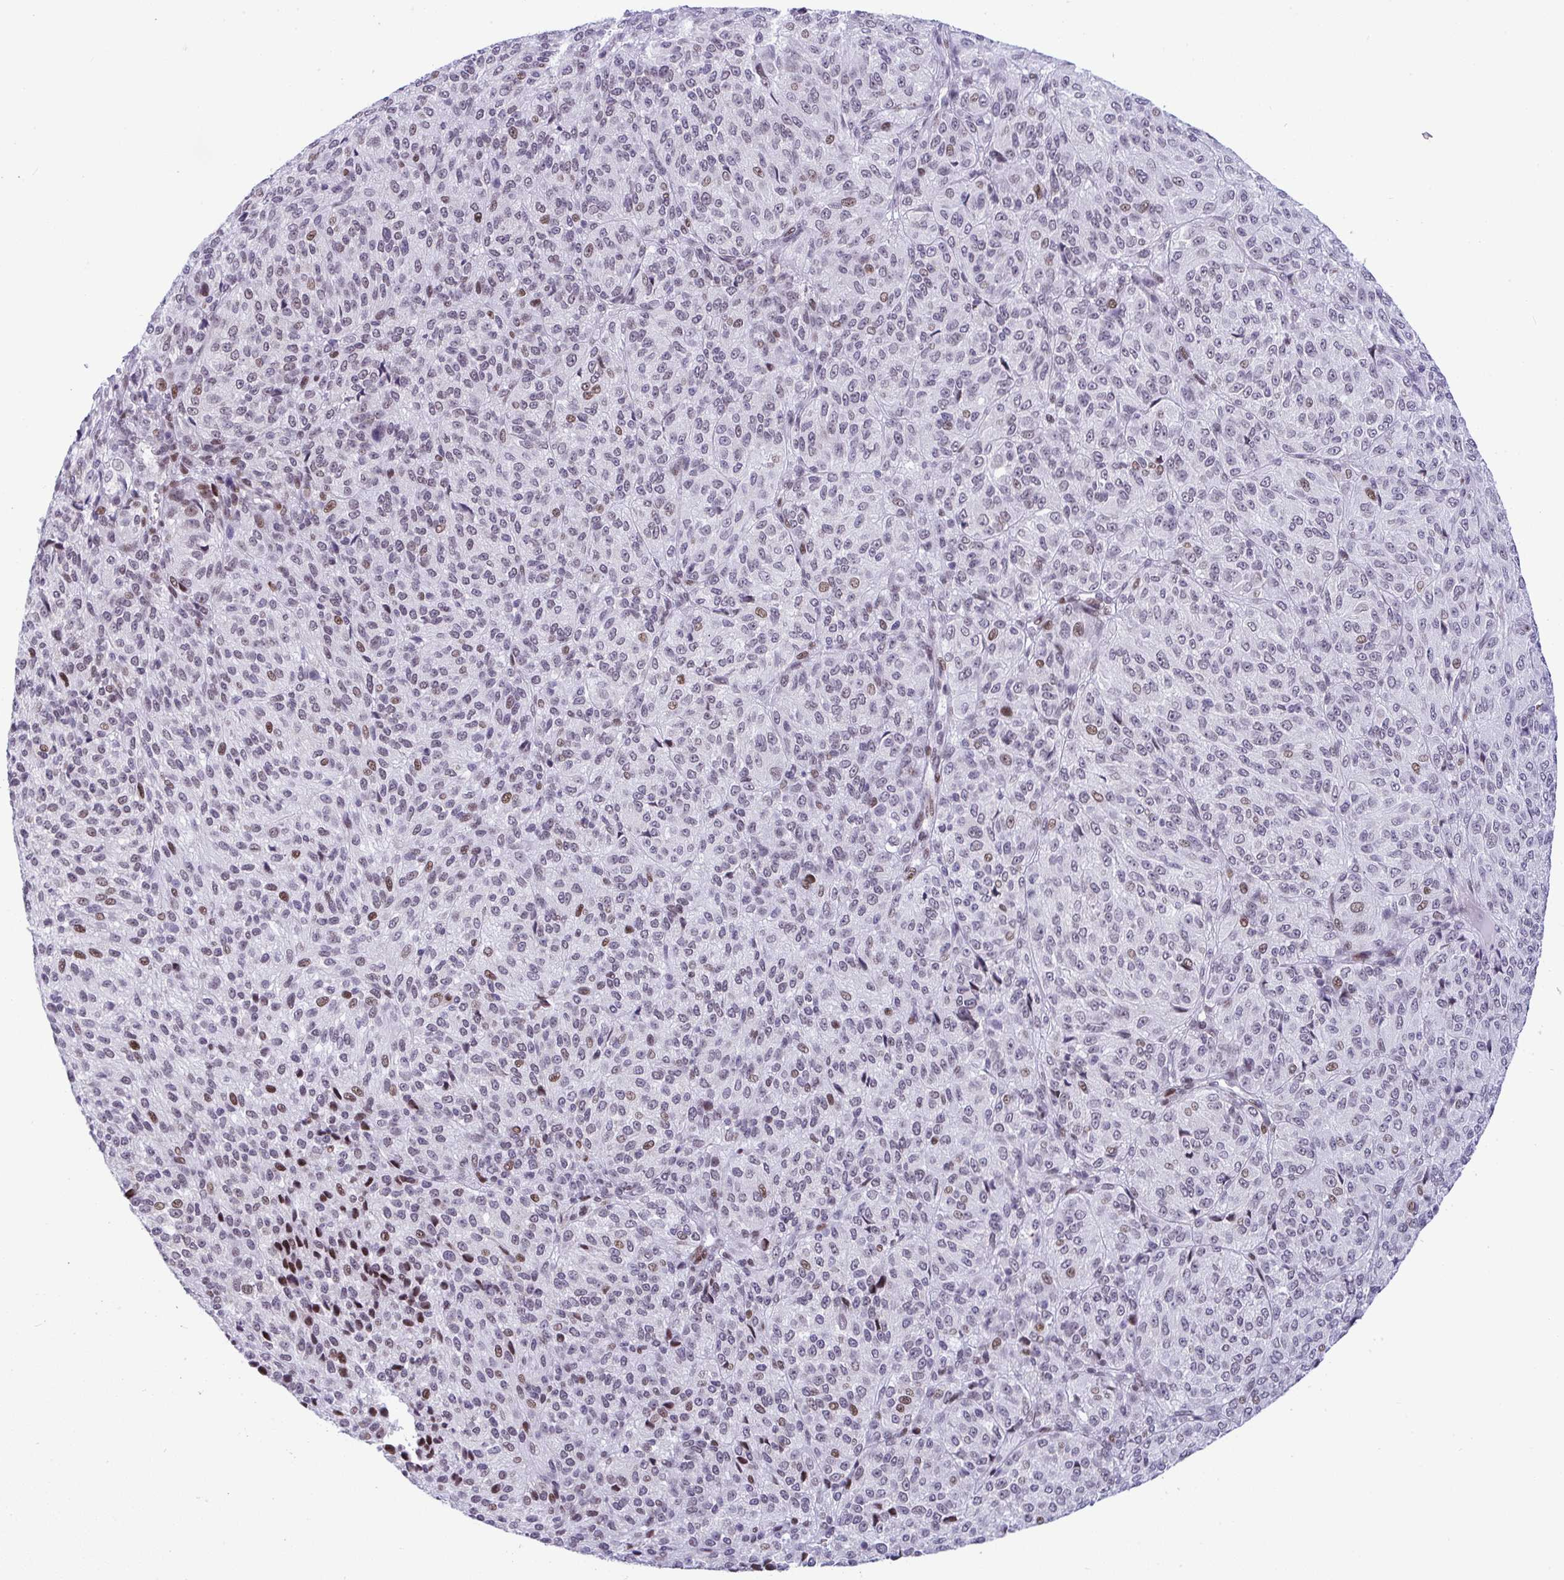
{"staining": {"intensity": "moderate", "quantity": "<25%", "location": "nuclear"}, "tissue": "melanoma", "cell_type": "Tumor cells", "image_type": "cancer", "snomed": [{"axis": "morphology", "description": "Malignant melanoma, Metastatic site"}, {"axis": "topography", "description": "Brain"}], "caption": "Tumor cells reveal moderate nuclear positivity in about <25% of cells in melanoma.", "gene": "ZFHX3", "patient": {"sex": "female", "age": 56}}